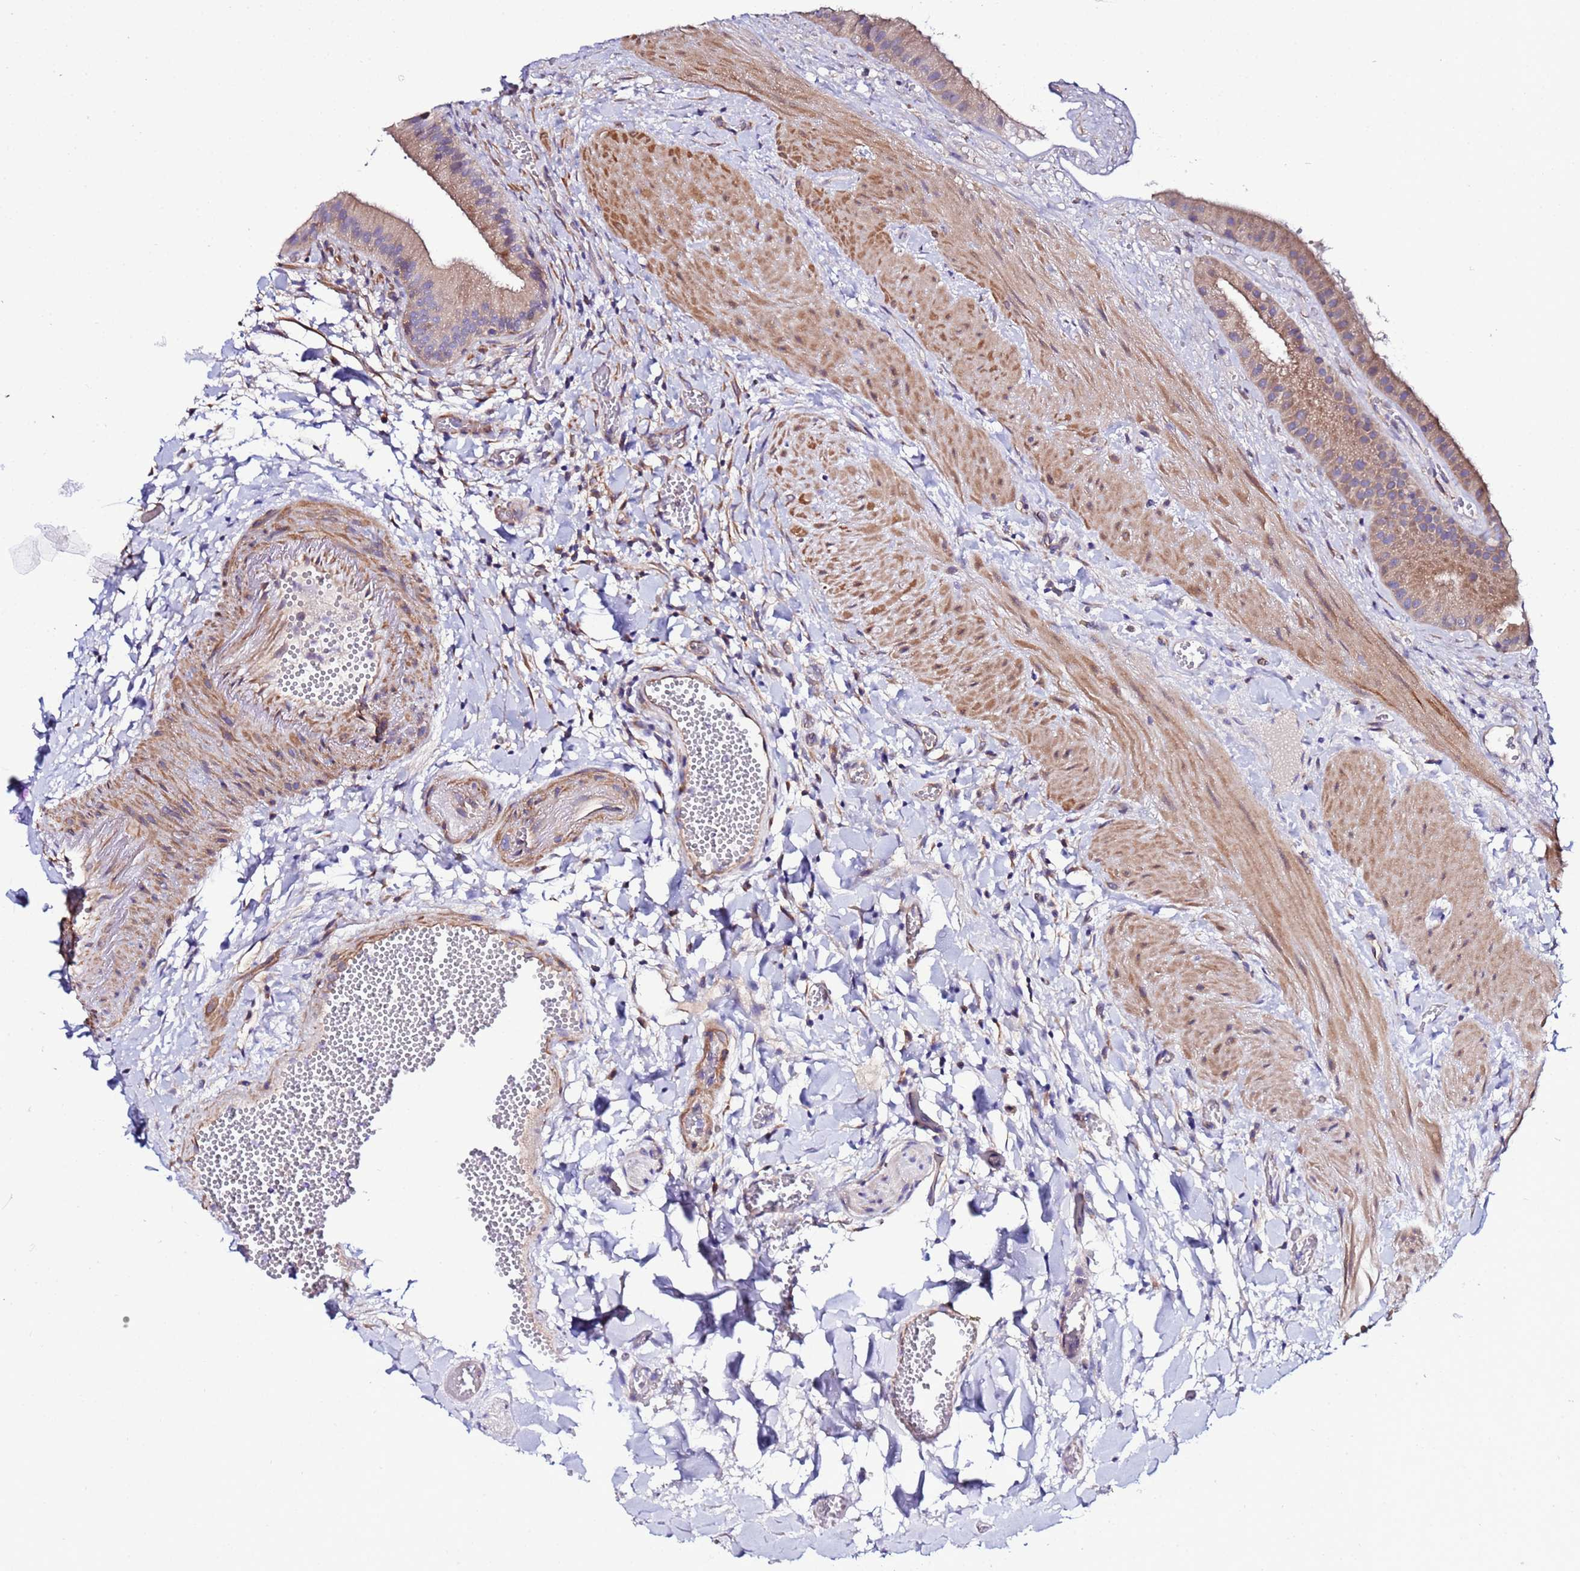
{"staining": {"intensity": "moderate", "quantity": "25%-75%", "location": "cytoplasmic/membranous"}, "tissue": "gallbladder", "cell_type": "Glandular cells", "image_type": "normal", "snomed": [{"axis": "morphology", "description": "Normal tissue, NOS"}, {"axis": "topography", "description": "Gallbladder"}], "caption": "Moderate cytoplasmic/membranous protein staining is identified in about 25%-75% of glandular cells in gallbladder. Using DAB (3,3'-diaminobenzidine) (brown) and hematoxylin (blue) stains, captured at high magnification using brightfield microscopy.", "gene": "JRKL", "patient": {"sex": "male", "age": 55}}